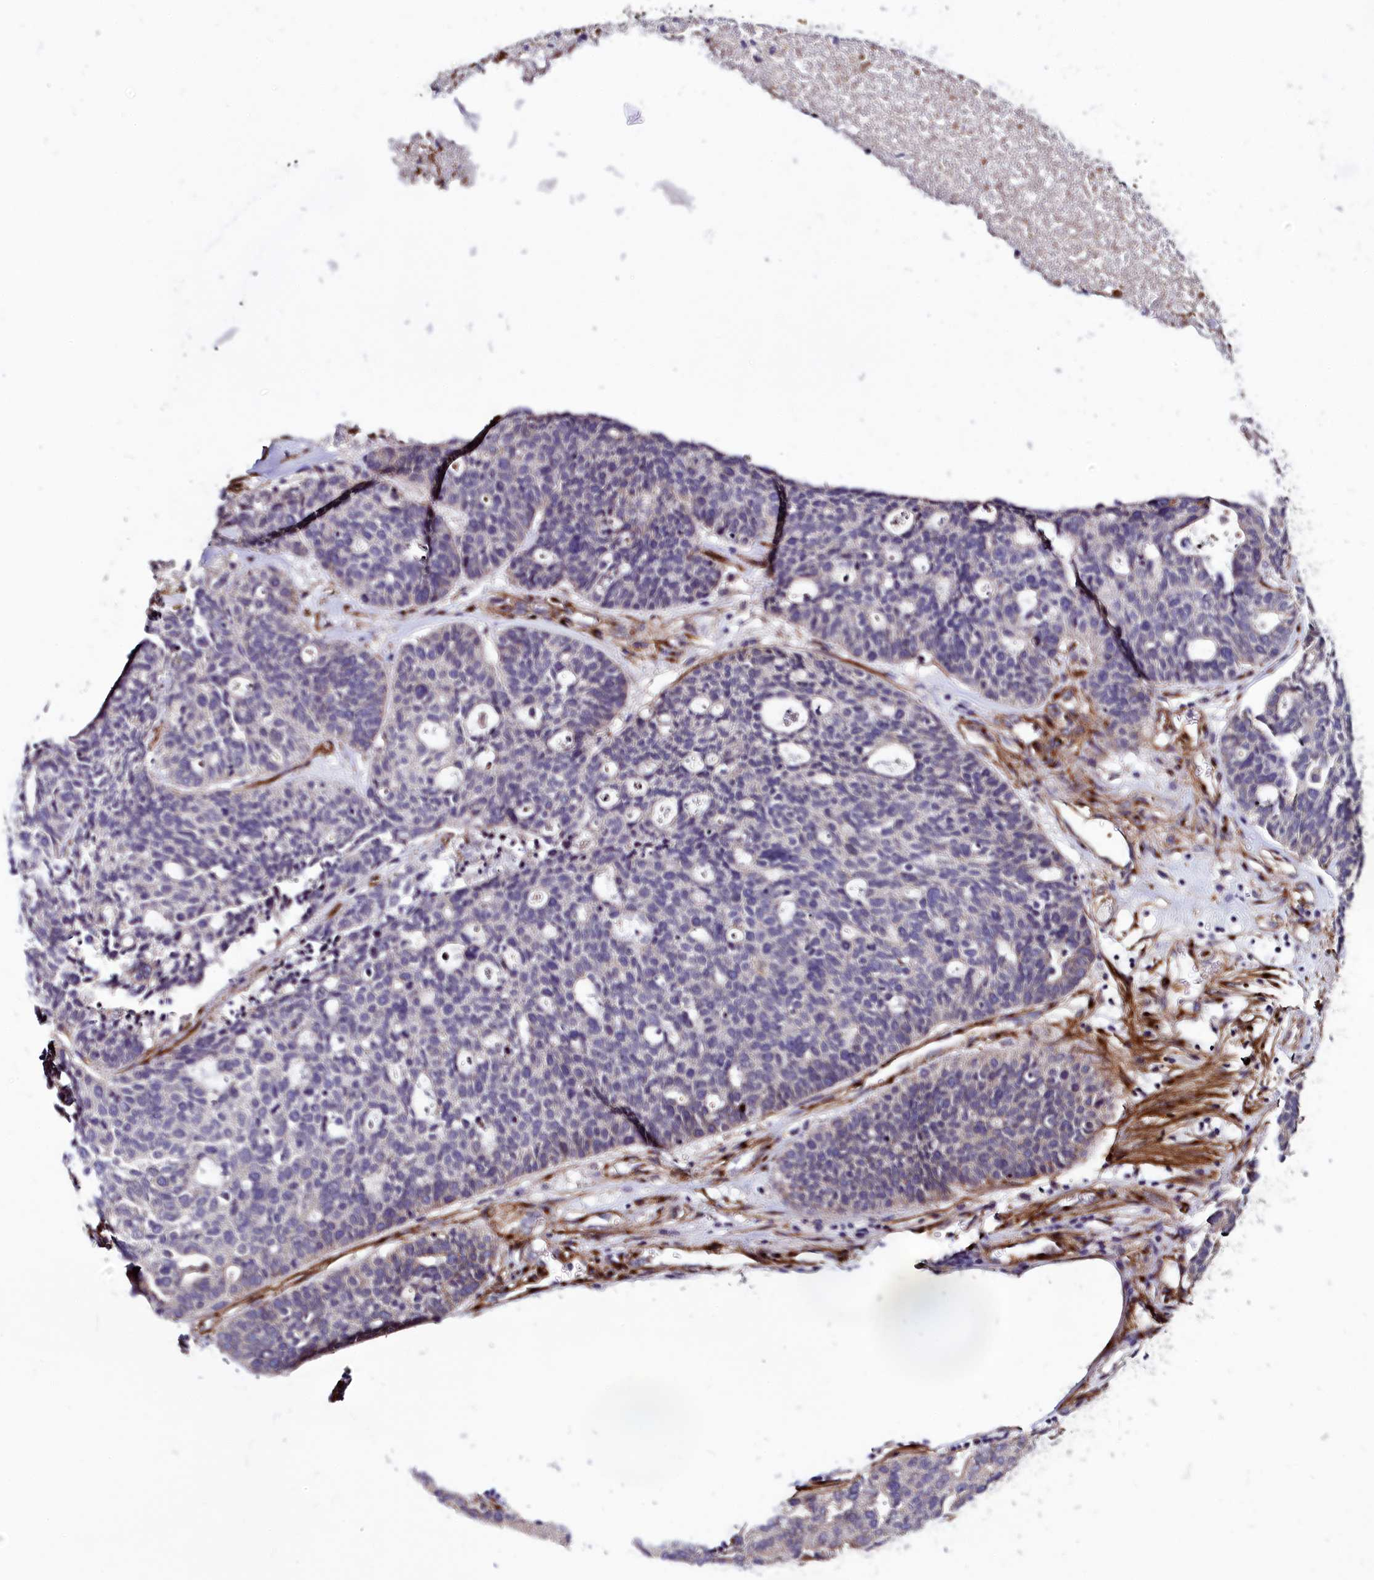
{"staining": {"intensity": "negative", "quantity": "none", "location": "none"}, "tissue": "ovarian cancer", "cell_type": "Tumor cells", "image_type": "cancer", "snomed": [{"axis": "morphology", "description": "Cystadenocarcinoma, serous, NOS"}, {"axis": "topography", "description": "Ovary"}], "caption": "Immunohistochemistry micrograph of serous cystadenocarcinoma (ovarian) stained for a protein (brown), which displays no expression in tumor cells.", "gene": "MRC2", "patient": {"sex": "female", "age": 59}}